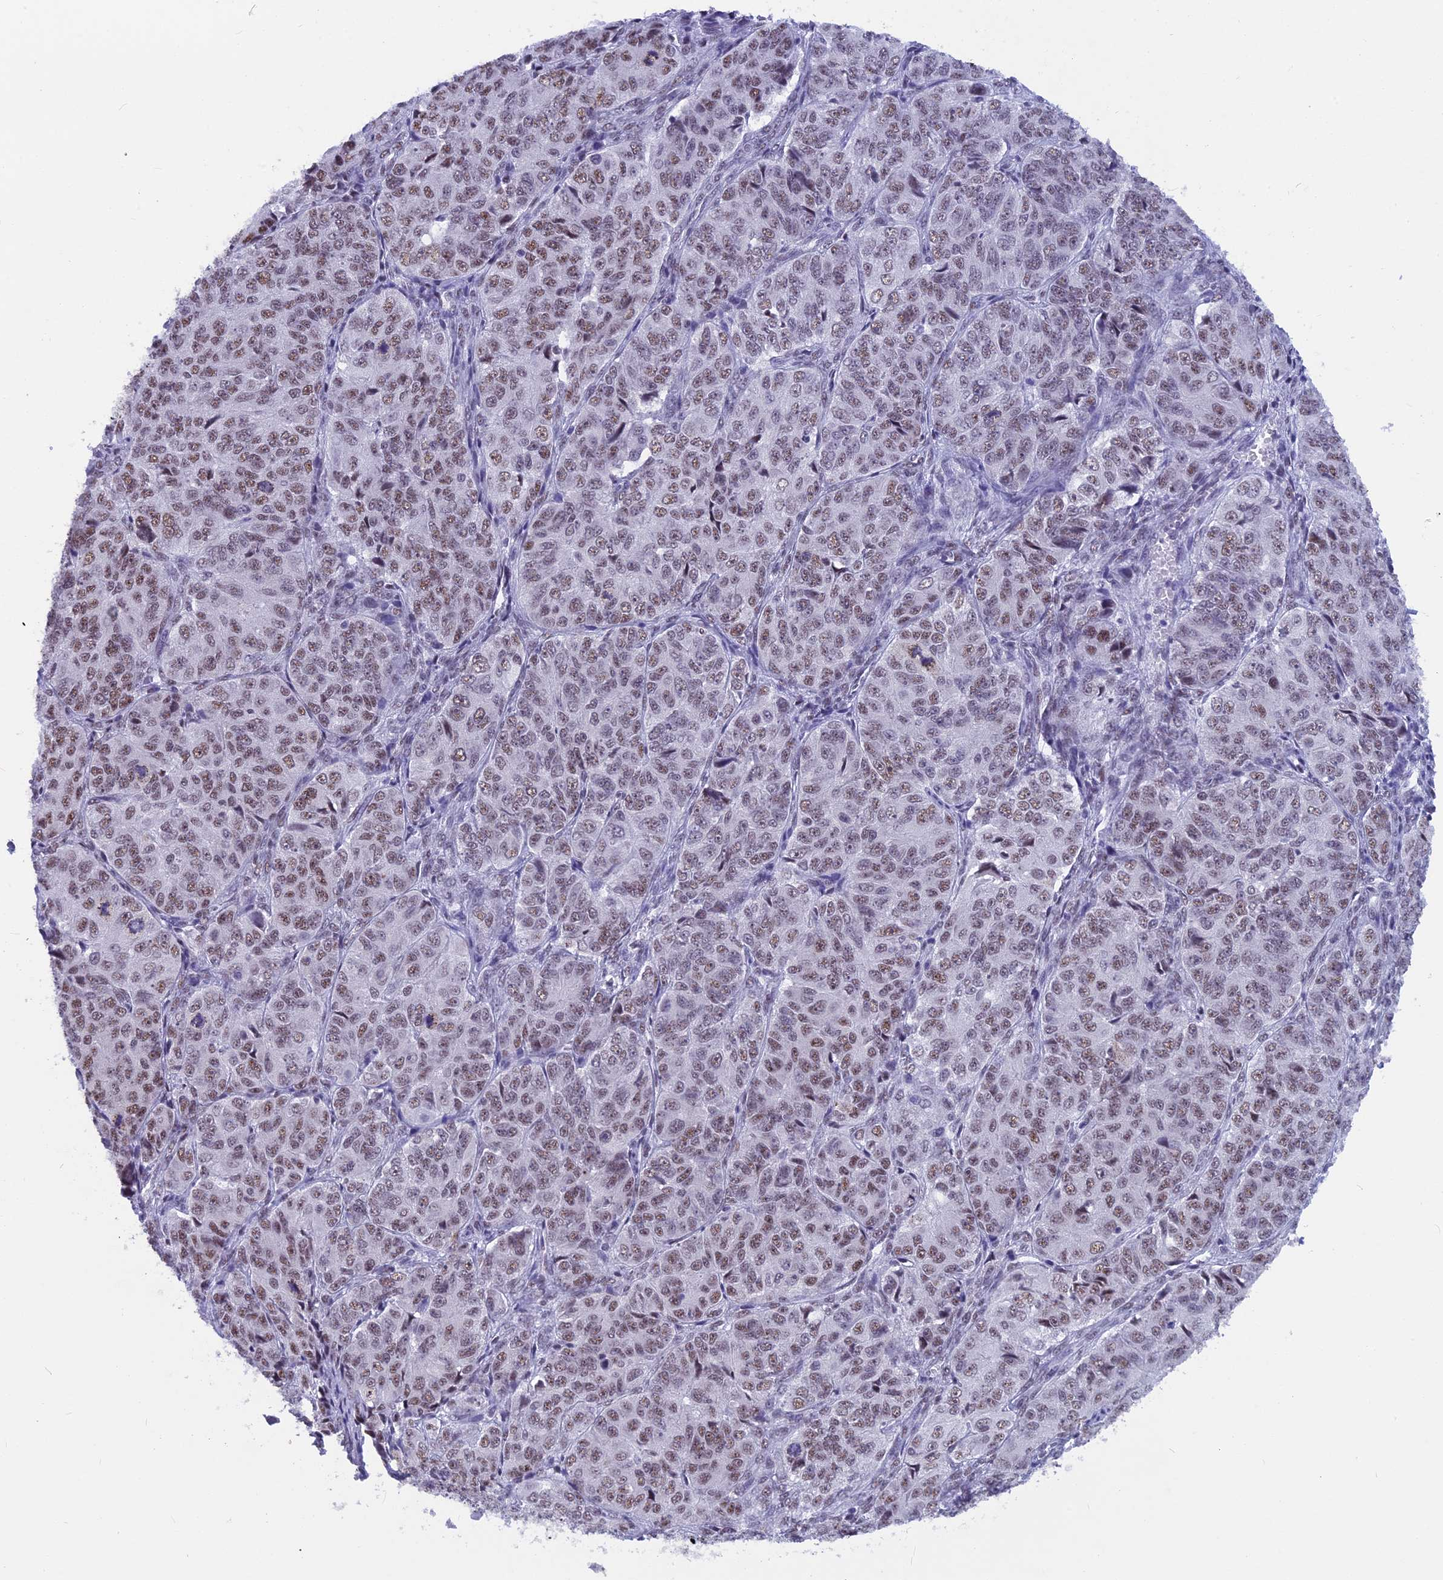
{"staining": {"intensity": "moderate", "quantity": "25%-75%", "location": "nuclear"}, "tissue": "ovarian cancer", "cell_type": "Tumor cells", "image_type": "cancer", "snomed": [{"axis": "morphology", "description": "Carcinoma, endometroid"}, {"axis": "topography", "description": "Ovary"}], "caption": "This micrograph shows IHC staining of human ovarian cancer, with medium moderate nuclear staining in about 25%-75% of tumor cells.", "gene": "SRSF5", "patient": {"sex": "female", "age": 51}}